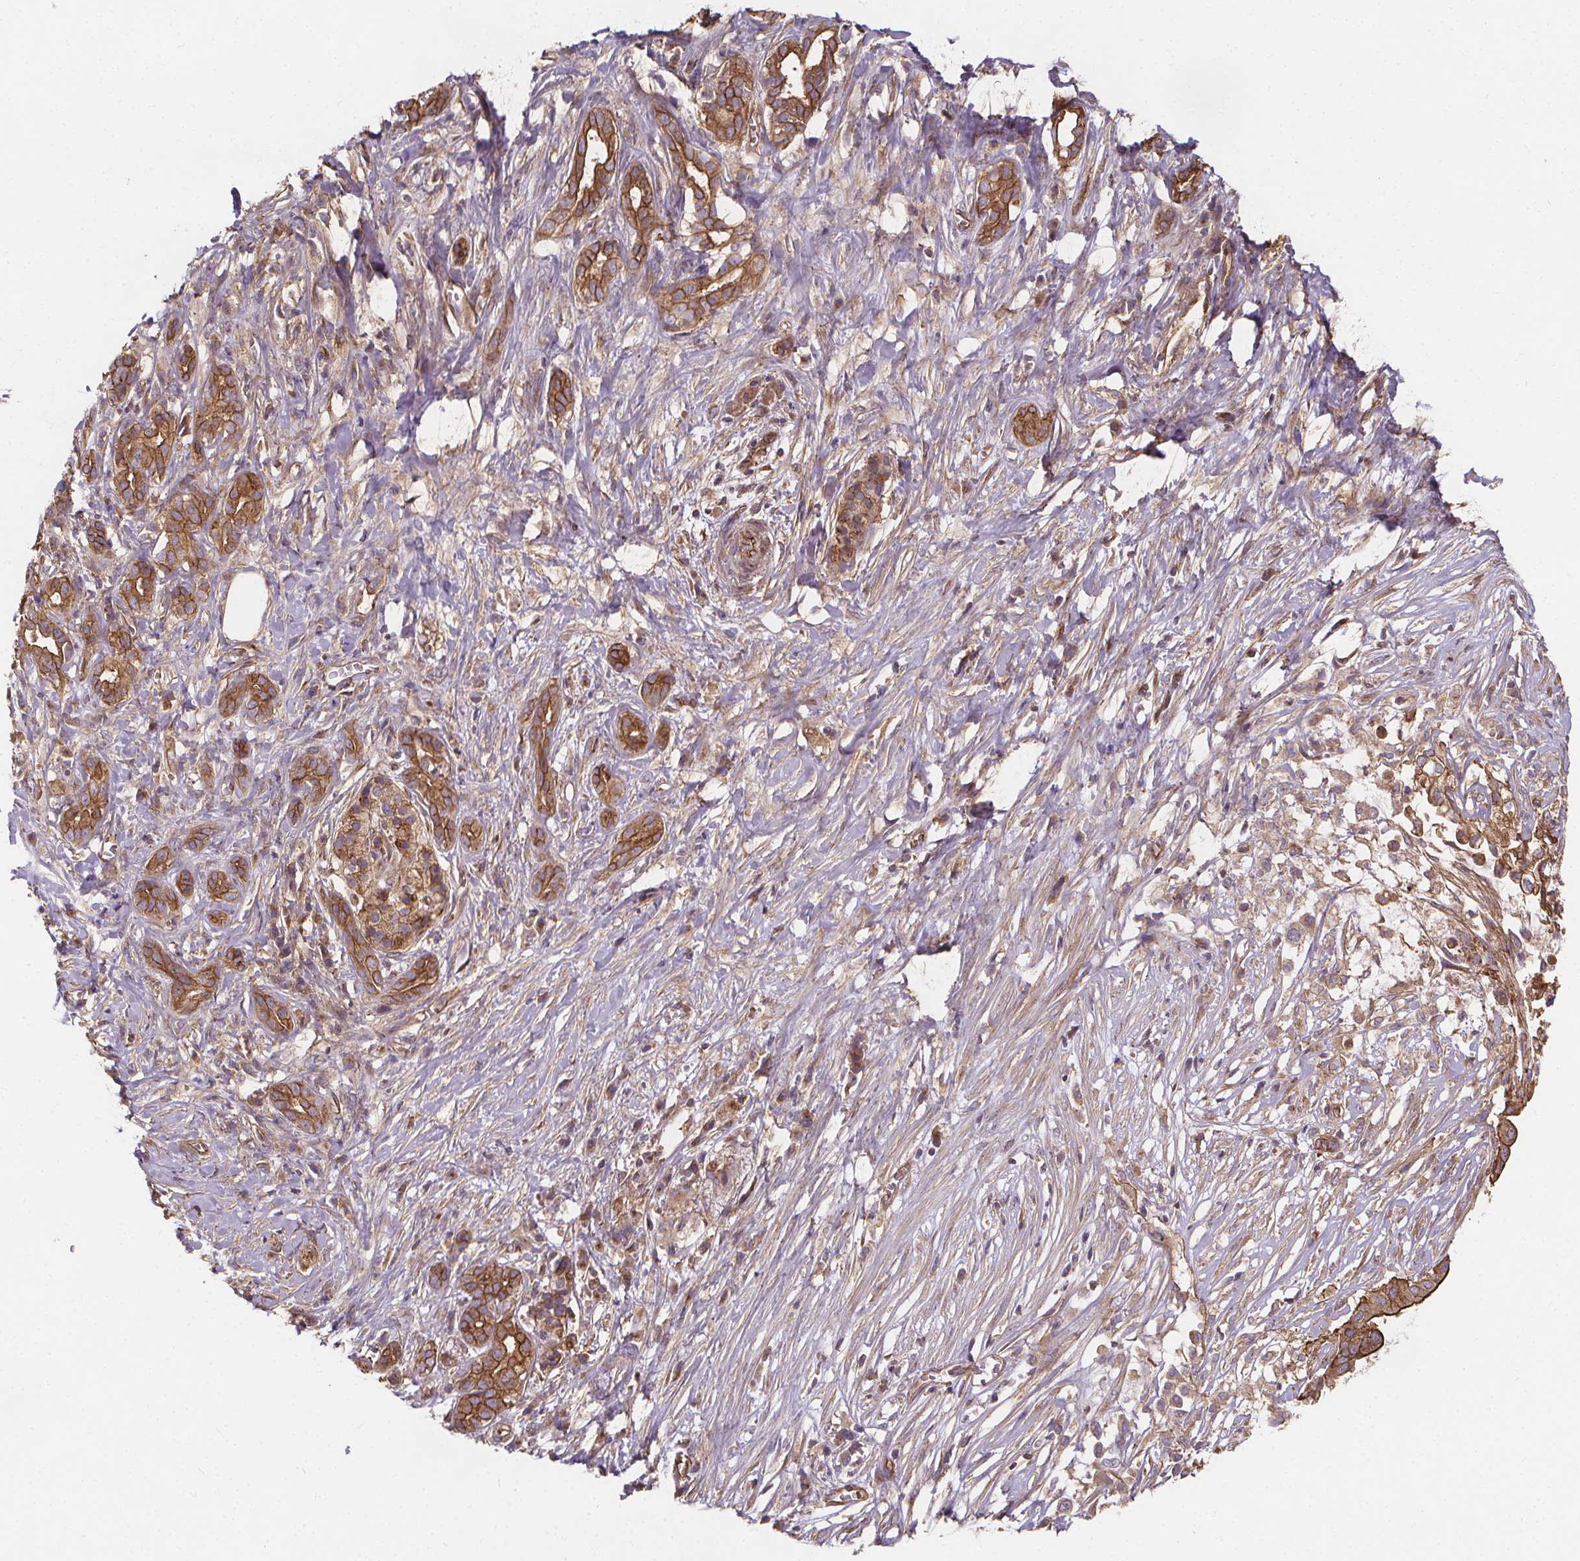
{"staining": {"intensity": "strong", "quantity": ">75%", "location": "cytoplasmic/membranous"}, "tissue": "pancreatic cancer", "cell_type": "Tumor cells", "image_type": "cancer", "snomed": [{"axis": "morphology", "description": "Adenocarcinoma, NOS"}, {"axis": "topography", "description": "Pancreas"}], "caption": "Brown immunohistochemical staining in pancreatic cancer (adenocarcinoma) displays strong cytoplasmic/membranous staining in approximately >75% of tumor cells.", "gene": "CLINT1", "patient": {"sex": "male", "age": 61}}